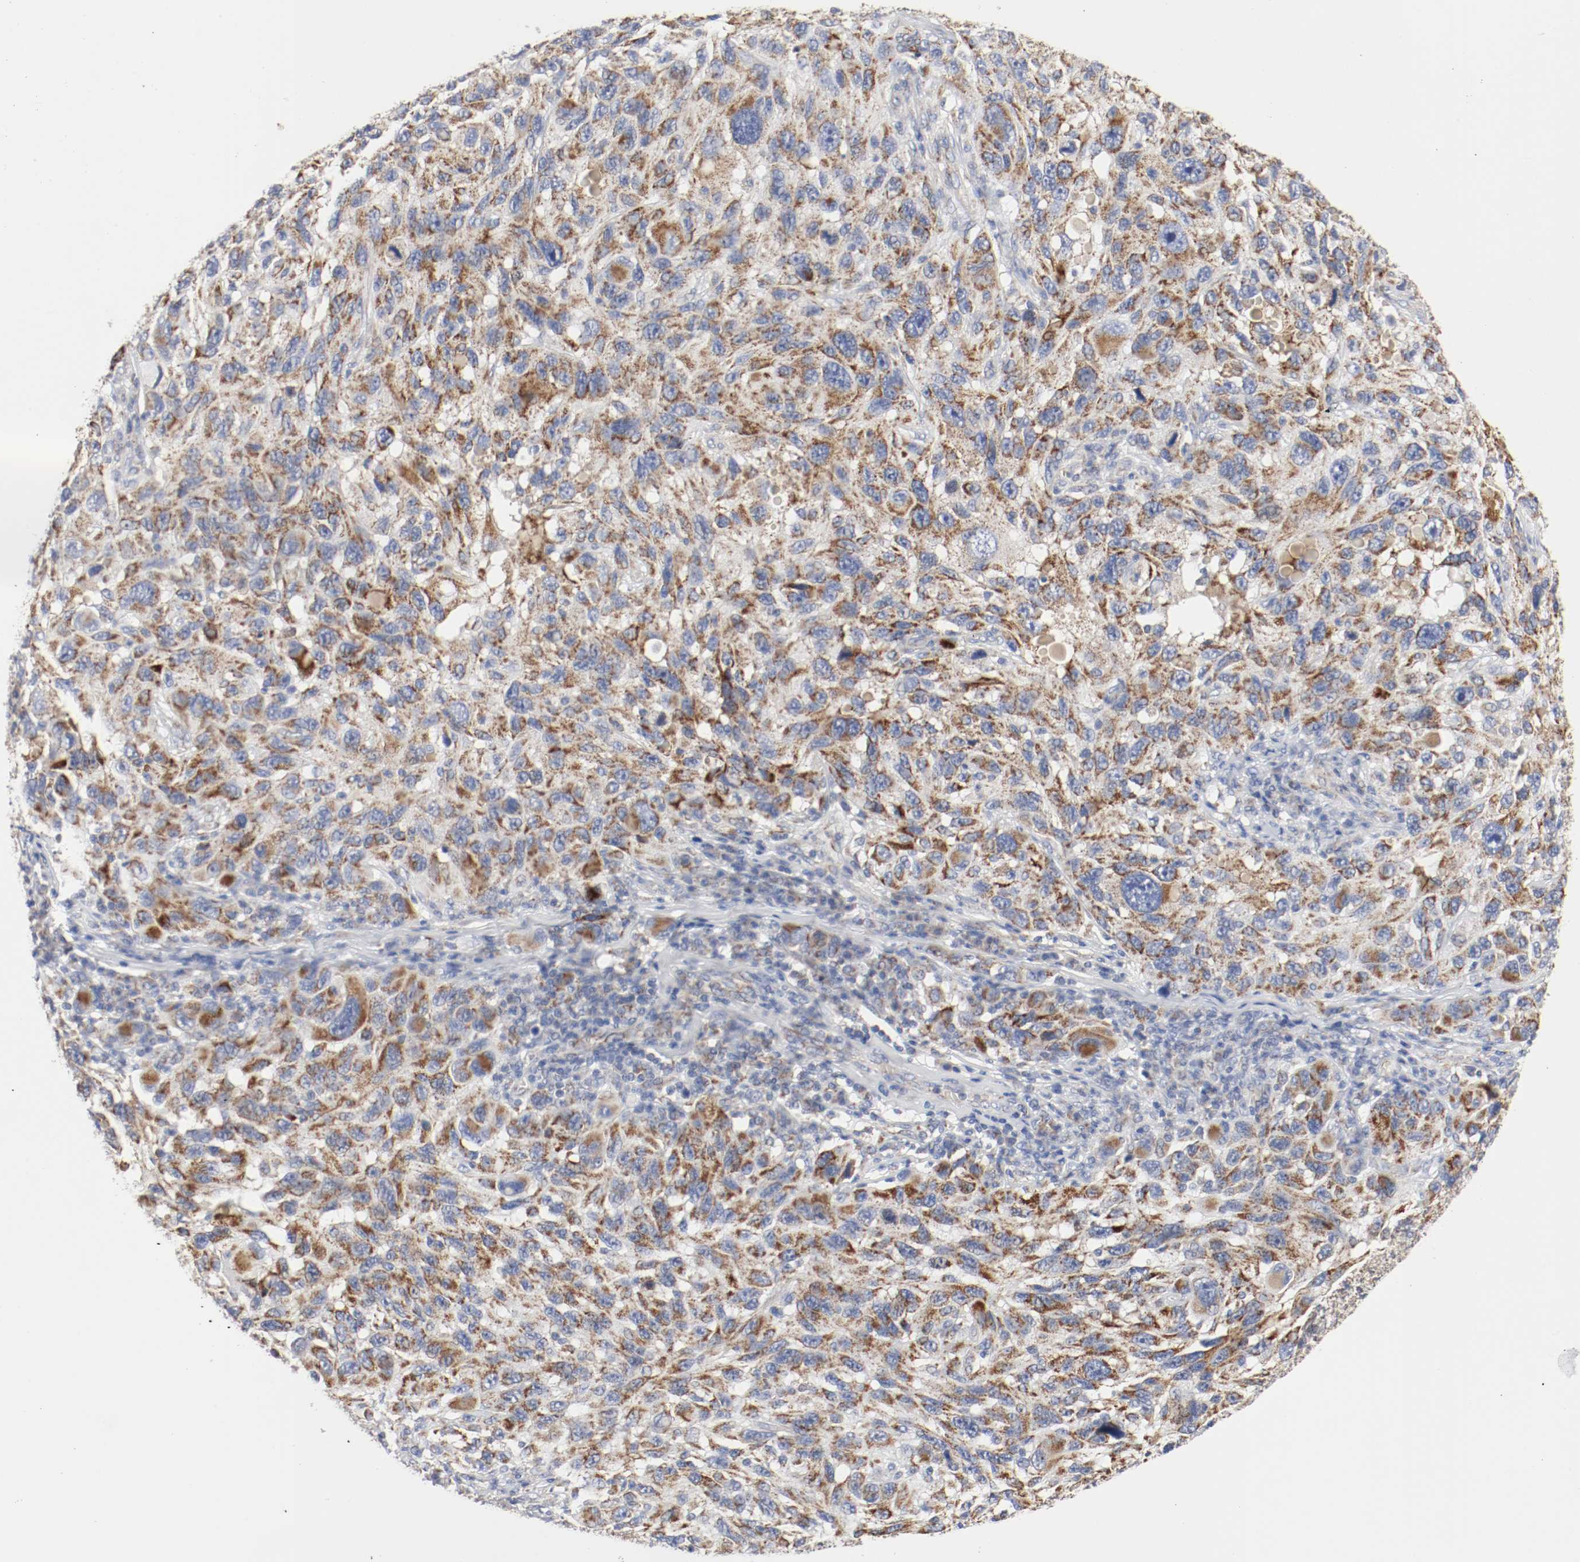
{"staining": {"intensity": "moderate", "quantity": ">75%", "location": "cytoplasmic/membranous"}, "tissue": "melanoma", "cell_type": "Tumor cells", "image_type": "cancer", "snomed": [{"axis": "morphology", "description": "Malignant melanoma, NOS"}, {"axis": "topography", "description": "Skin"}], "caption": "Protein staining exhibits moderate cytoplasmic/membranous staining in approximately >75% of tumor cells in malignant melanoma.", "gene": "AFG3L2", "patient": {"sex": "male", "age": 53}}